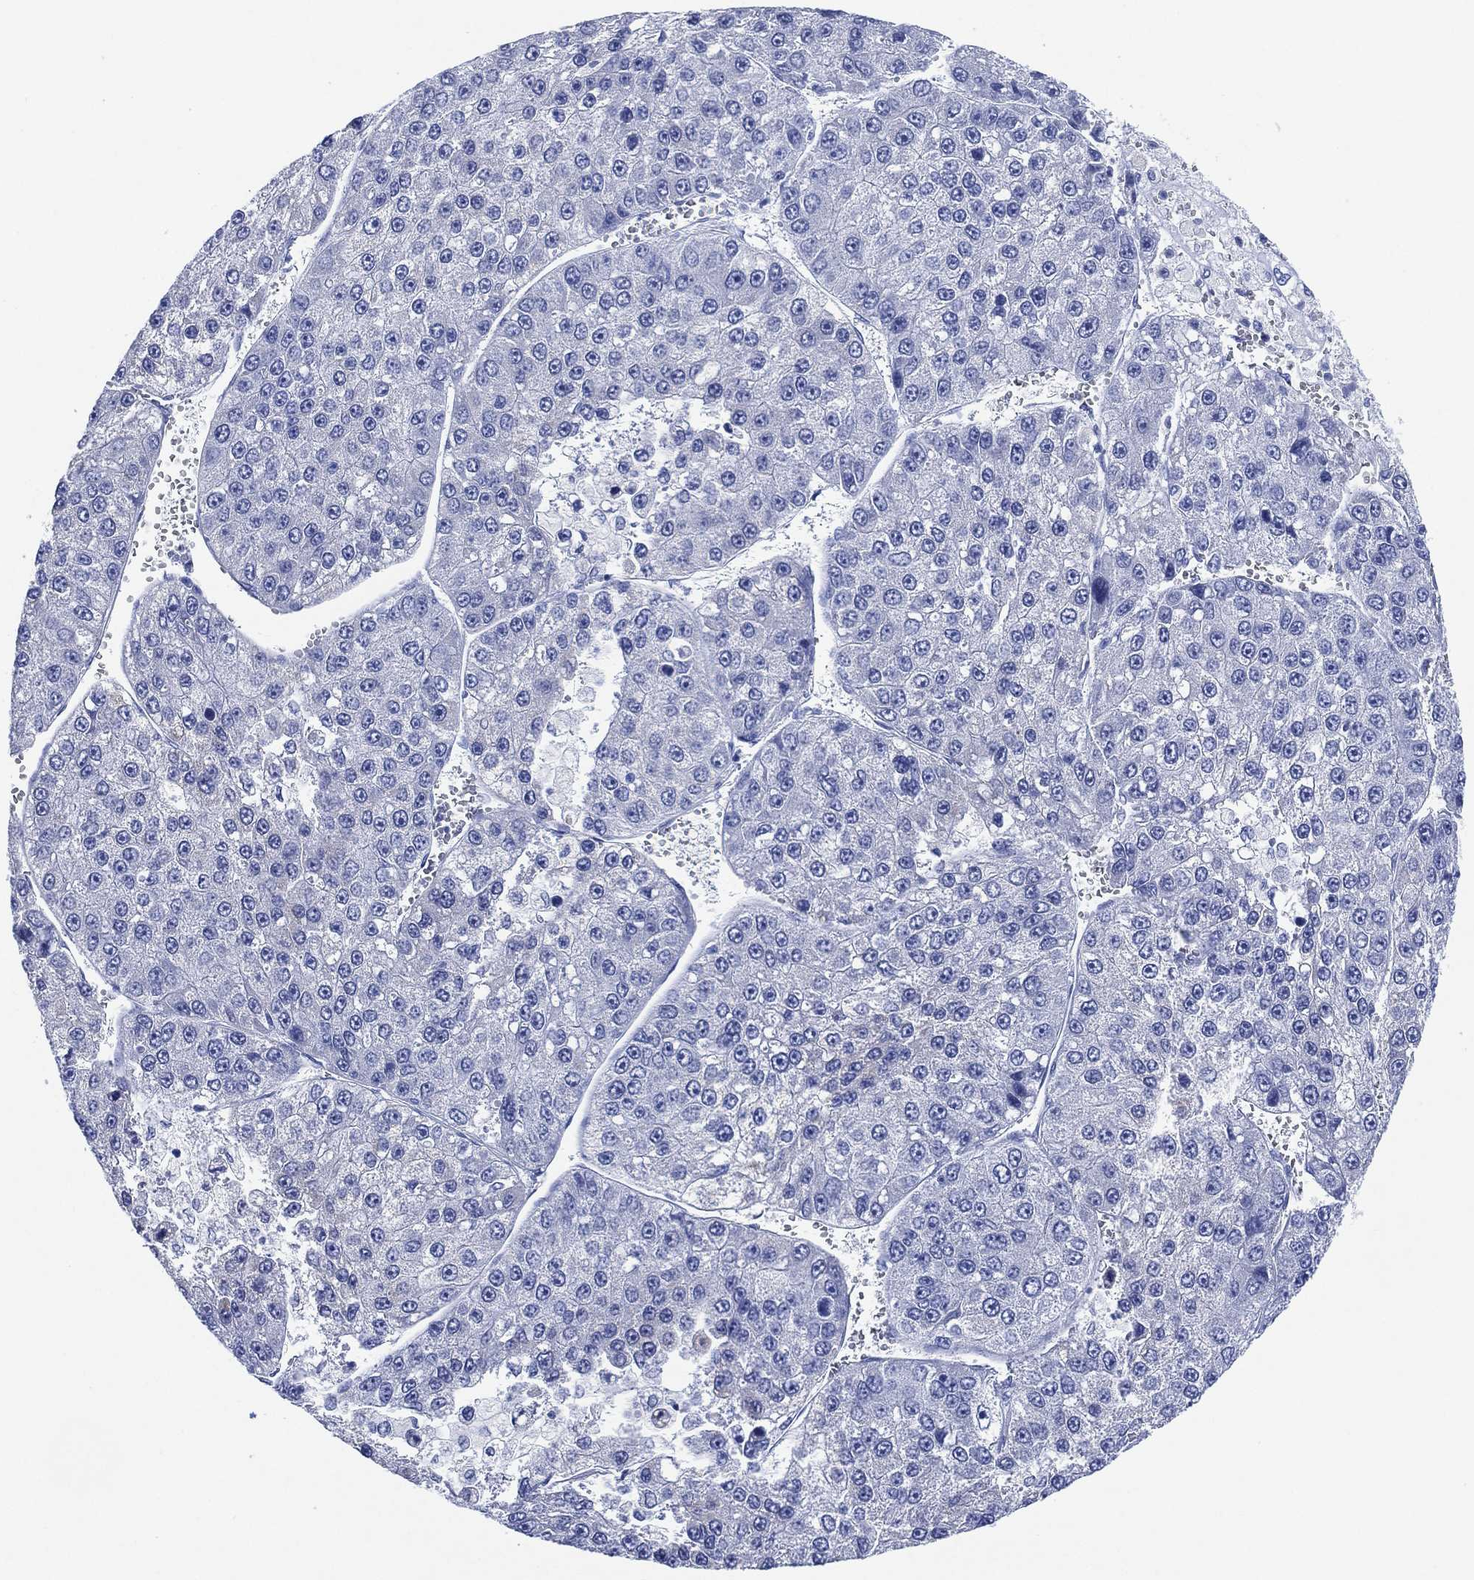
{"staining": {"intensity": "negative", "quantity": "none", "location": "none"}, "tissue": "liver cancer", "cell_type": "Tumor cells", "image_type": "cancer", "snomed": [{"axis": "morphology", "description": "Carcinoma, Hepatocellular, NOS"}, {"axis": "topography", "description": "Liver"}], "caption": "The histopathology image shows no significant staining in tumor cells of liver hepatocellular carcinoma.", "gene": "SLC9C2", "patient": {"sex": "female", "age": 73}}